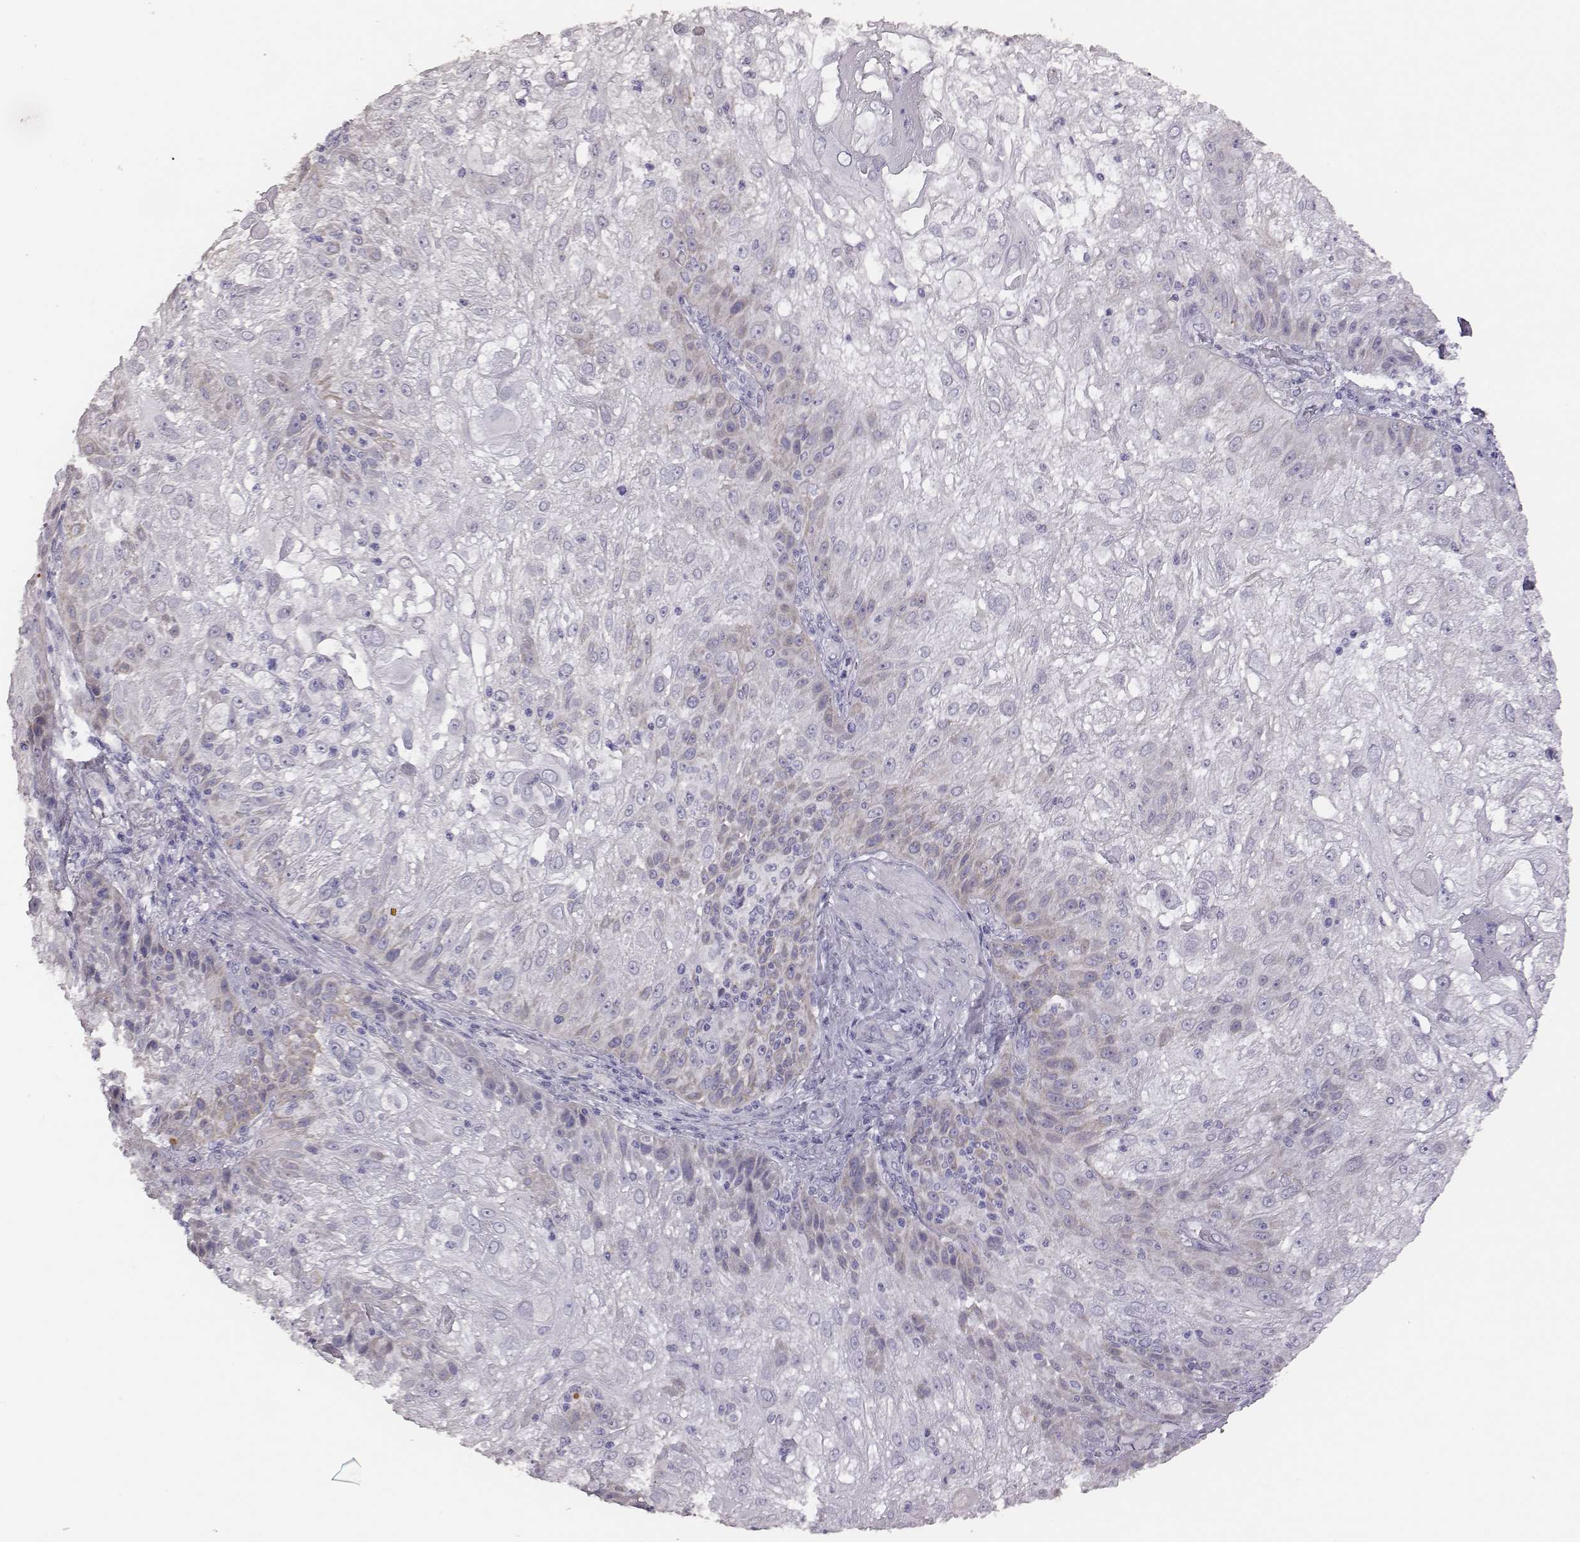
{"staining": {"intensity": "negative", "quantity": "none", "location": "none"}, "tissue": "skin cancer", "cell_type": "Tumor cells", "image_type": "cancer", "snomed": [{"axis": "morphology", "description": "Normal tissue, NOS"}, {"axis": "morphology", "description": "Squamous cell carcinoma, NOS"}, {"axis": "topography", "description": "Skin"}], "caption": "Micrograph shows no protein positivity in tumor cells of skin cancer (squamous cell carcinoma) tissue.", "gene": "GUCA1A", "patient": {"sex": "female", "age": 83}}